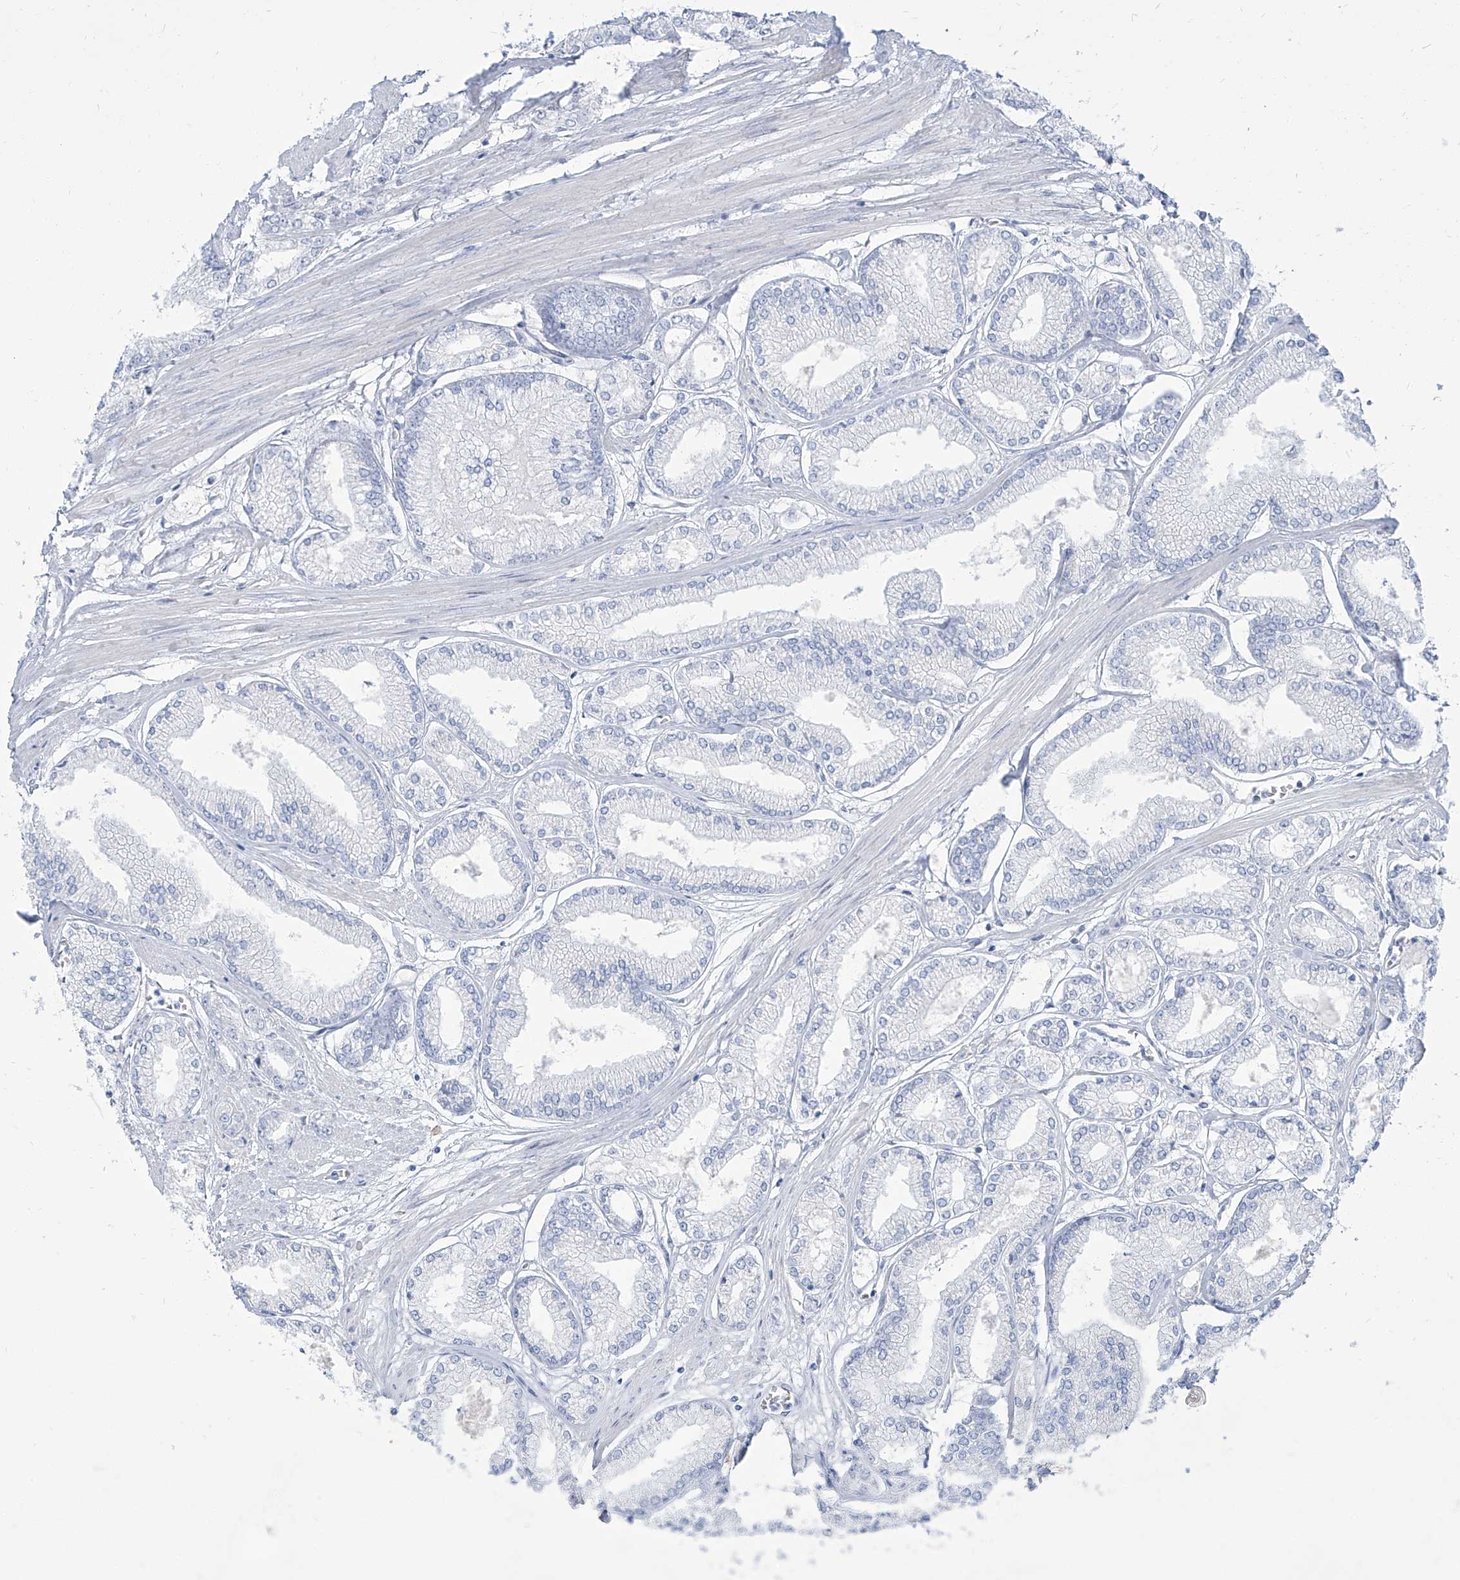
{"staining": {"intensity": "negative", "quantity": "none", "location": "none"}, "tissue": "prostate cancer", "cell_type": "Tumor cells", "image_type": "cancer", "snomed": [{"axis": "morphology", "description": "Adenocarcinoma, Low grade"}, {"axis": "topography", "description": "Prostate"}], "caption": "Tumor cells are negative for protein expression in human prostate cancer (low-grade adenocarcinoma). (DAB (3,3'-diaminobenzidine) immunohistochemistry (IHC) visualized using brightfield microscopy, high magnification).", "gene": "TXLNB", "patient": {"sex": "male", "age": 52}}